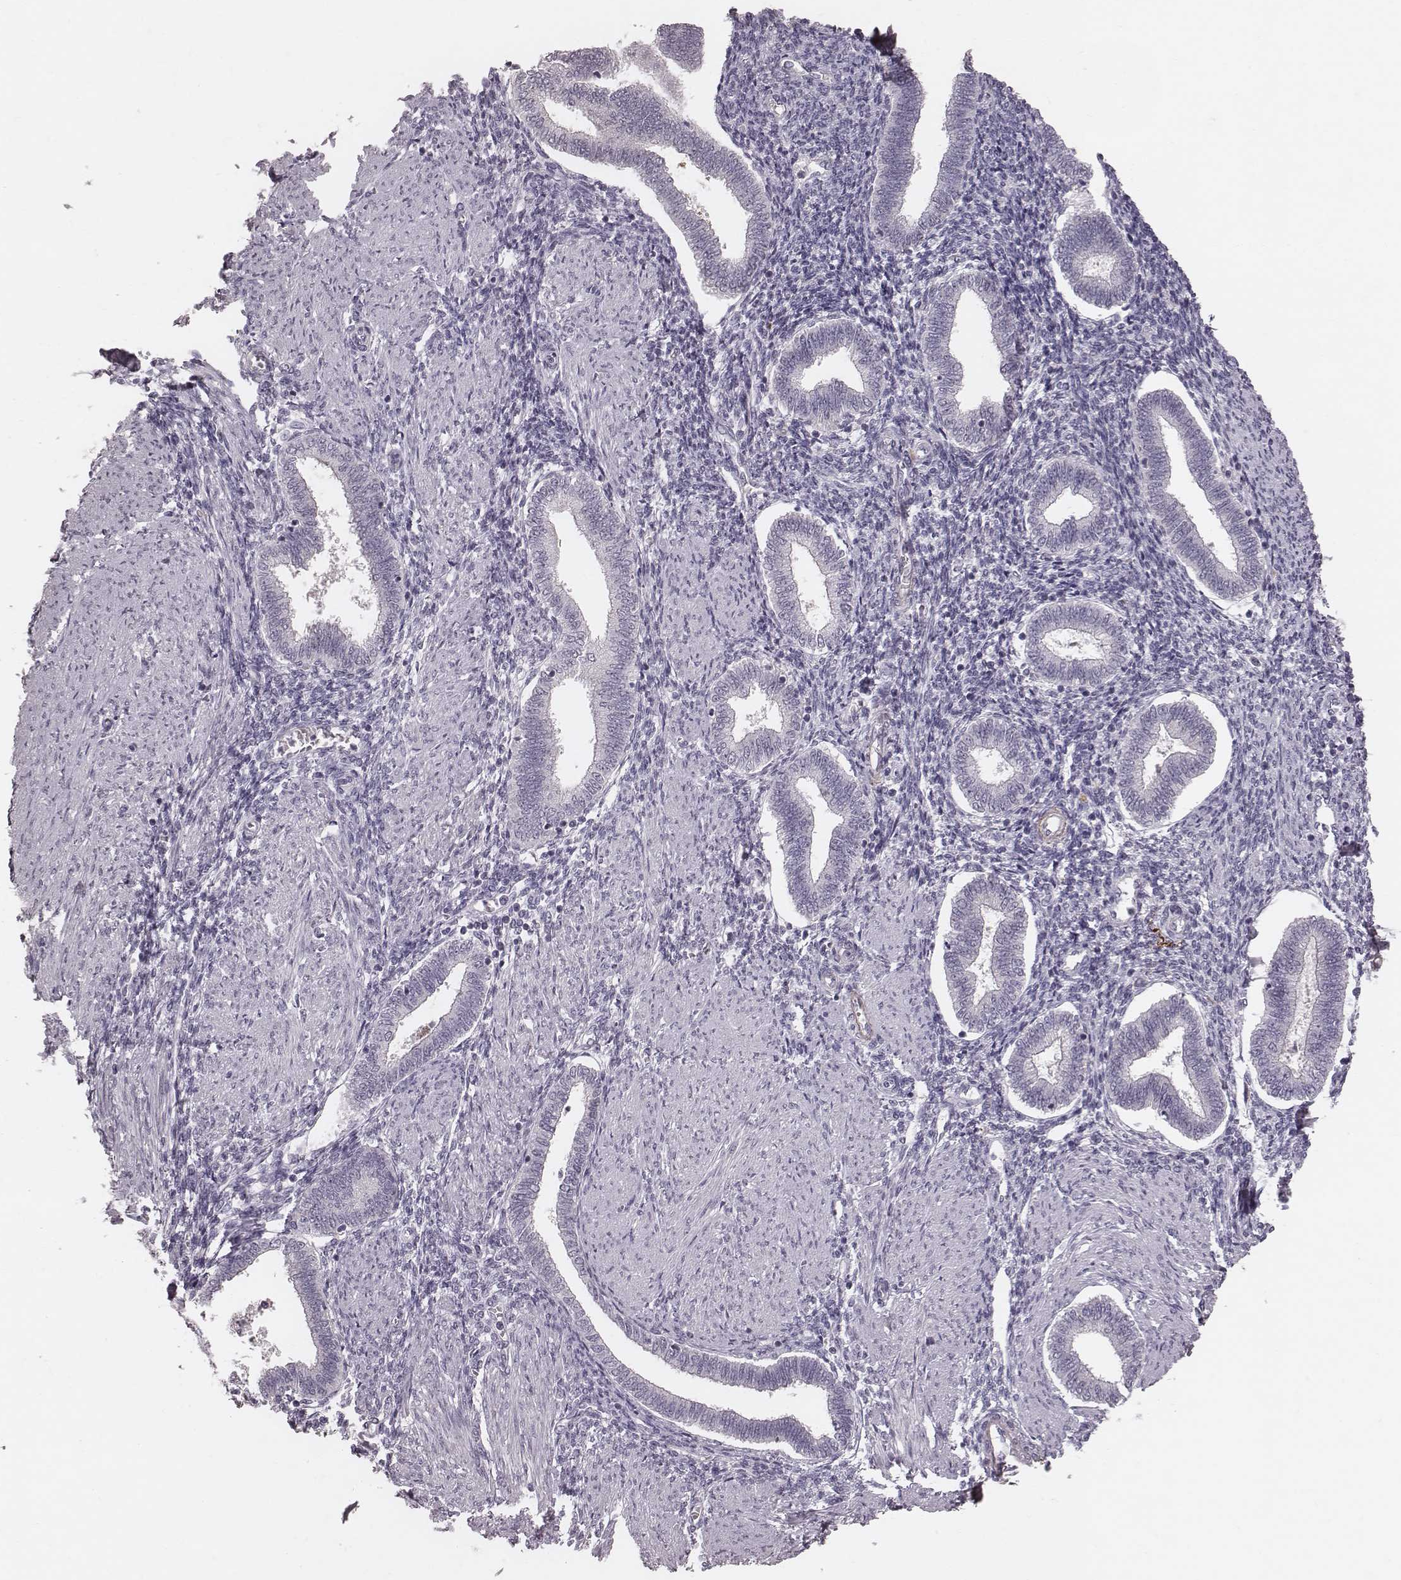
{"staining": {"intensity": "negative", "quantity": "none", "location": "none"}, "tissue": "endometrium", "cell_type": "Cells in endometrial stroma", "image_type": "normal", "snomed": [{"axis": "morphology", "description": "Normal tissue, NOS"}, {"axis": "topography", "description": "Endometrium"}], "caption": "Immunohistochemistry (IHC) of unremarkable human endometrium displays no positivity in cells in endometrial stroma. Brightfield microscopy of IHC stained with DAB (brown) and hematoxylin (blue), captured at high magnification.", "gene": "CFTR", "patient": {"sex": "female", "age": 42}}